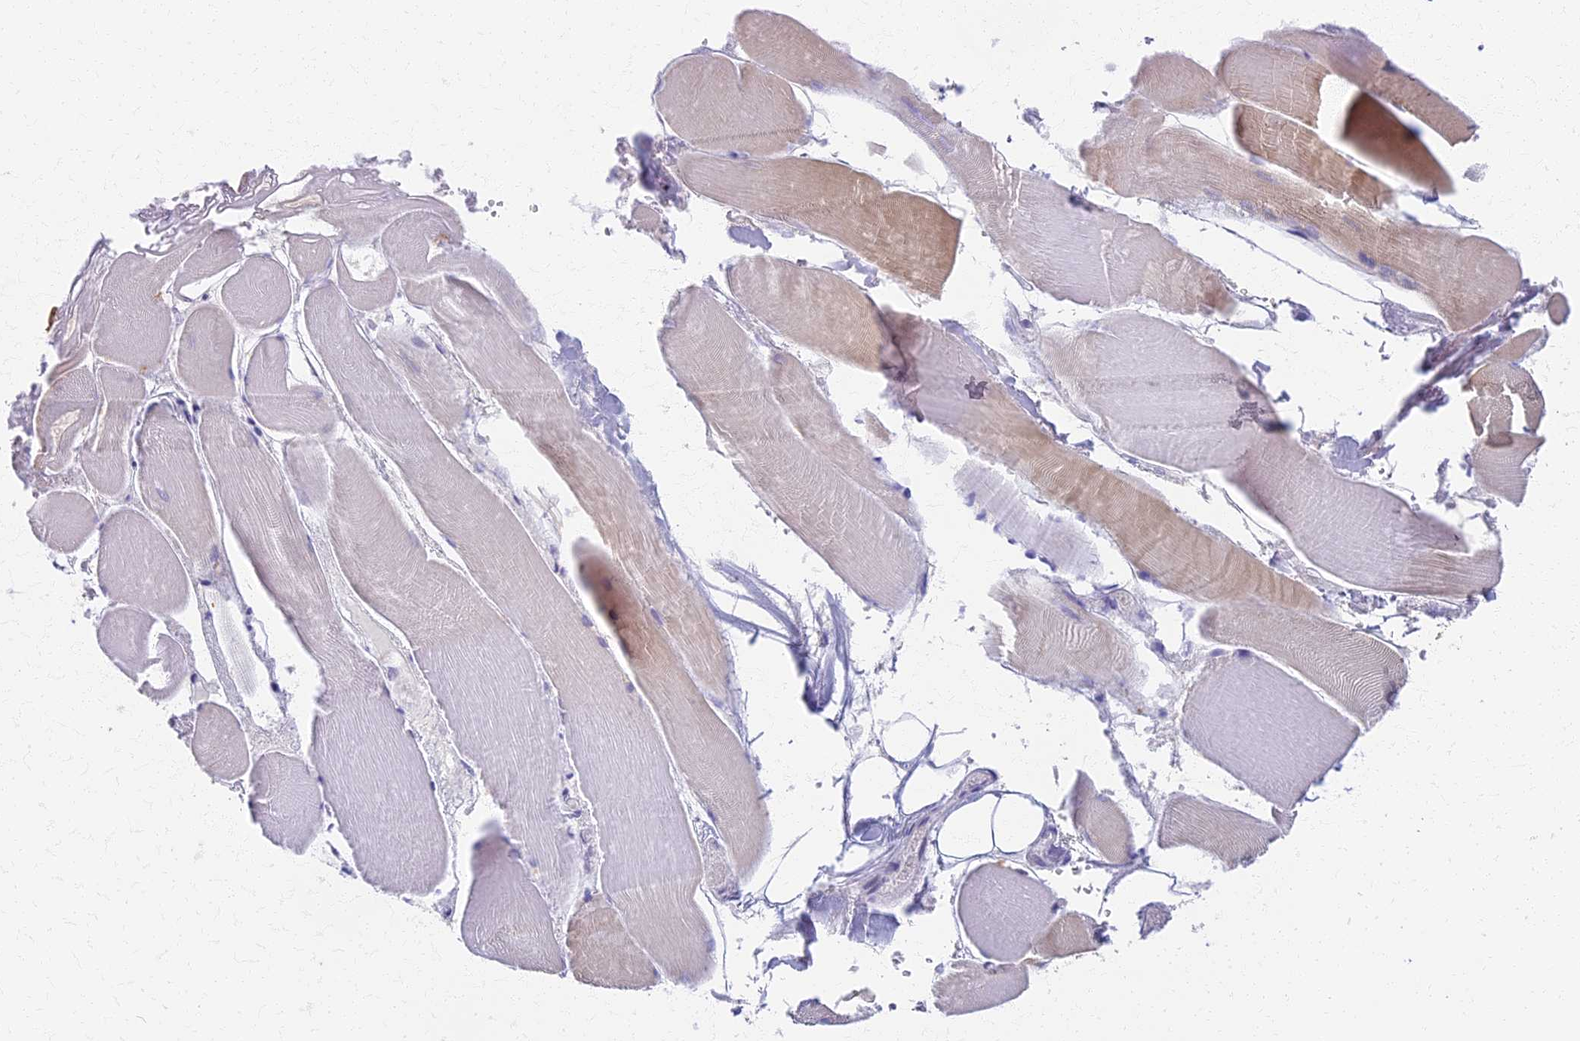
{"staining": {"intensity": "moderate", "quantity": "25%-75%", "location": "cytoplasmic/membranous"}, "tissue": "skeletal muscle", "cell_type": "Myocytes", "image_type": "normal", "snomed": [{"axis": "morphology", "description": "Normal tissue, NOS"}, {"axis": "morphology", "description": "Basal cell carcinoma"}, {"axis": "topography", "description": "Skeletal muscle"}], "caption": "Protein expression analysis of unremarkable human skeletal muscle reveals moderate cytoplasmic/membranous staining in approximately 25%-75% of myocytes. (Brightfield microscopy of DAB IHC at high magnification).", "gene": "AP4E1", "patient": {"sex": "female", "age": 64}}